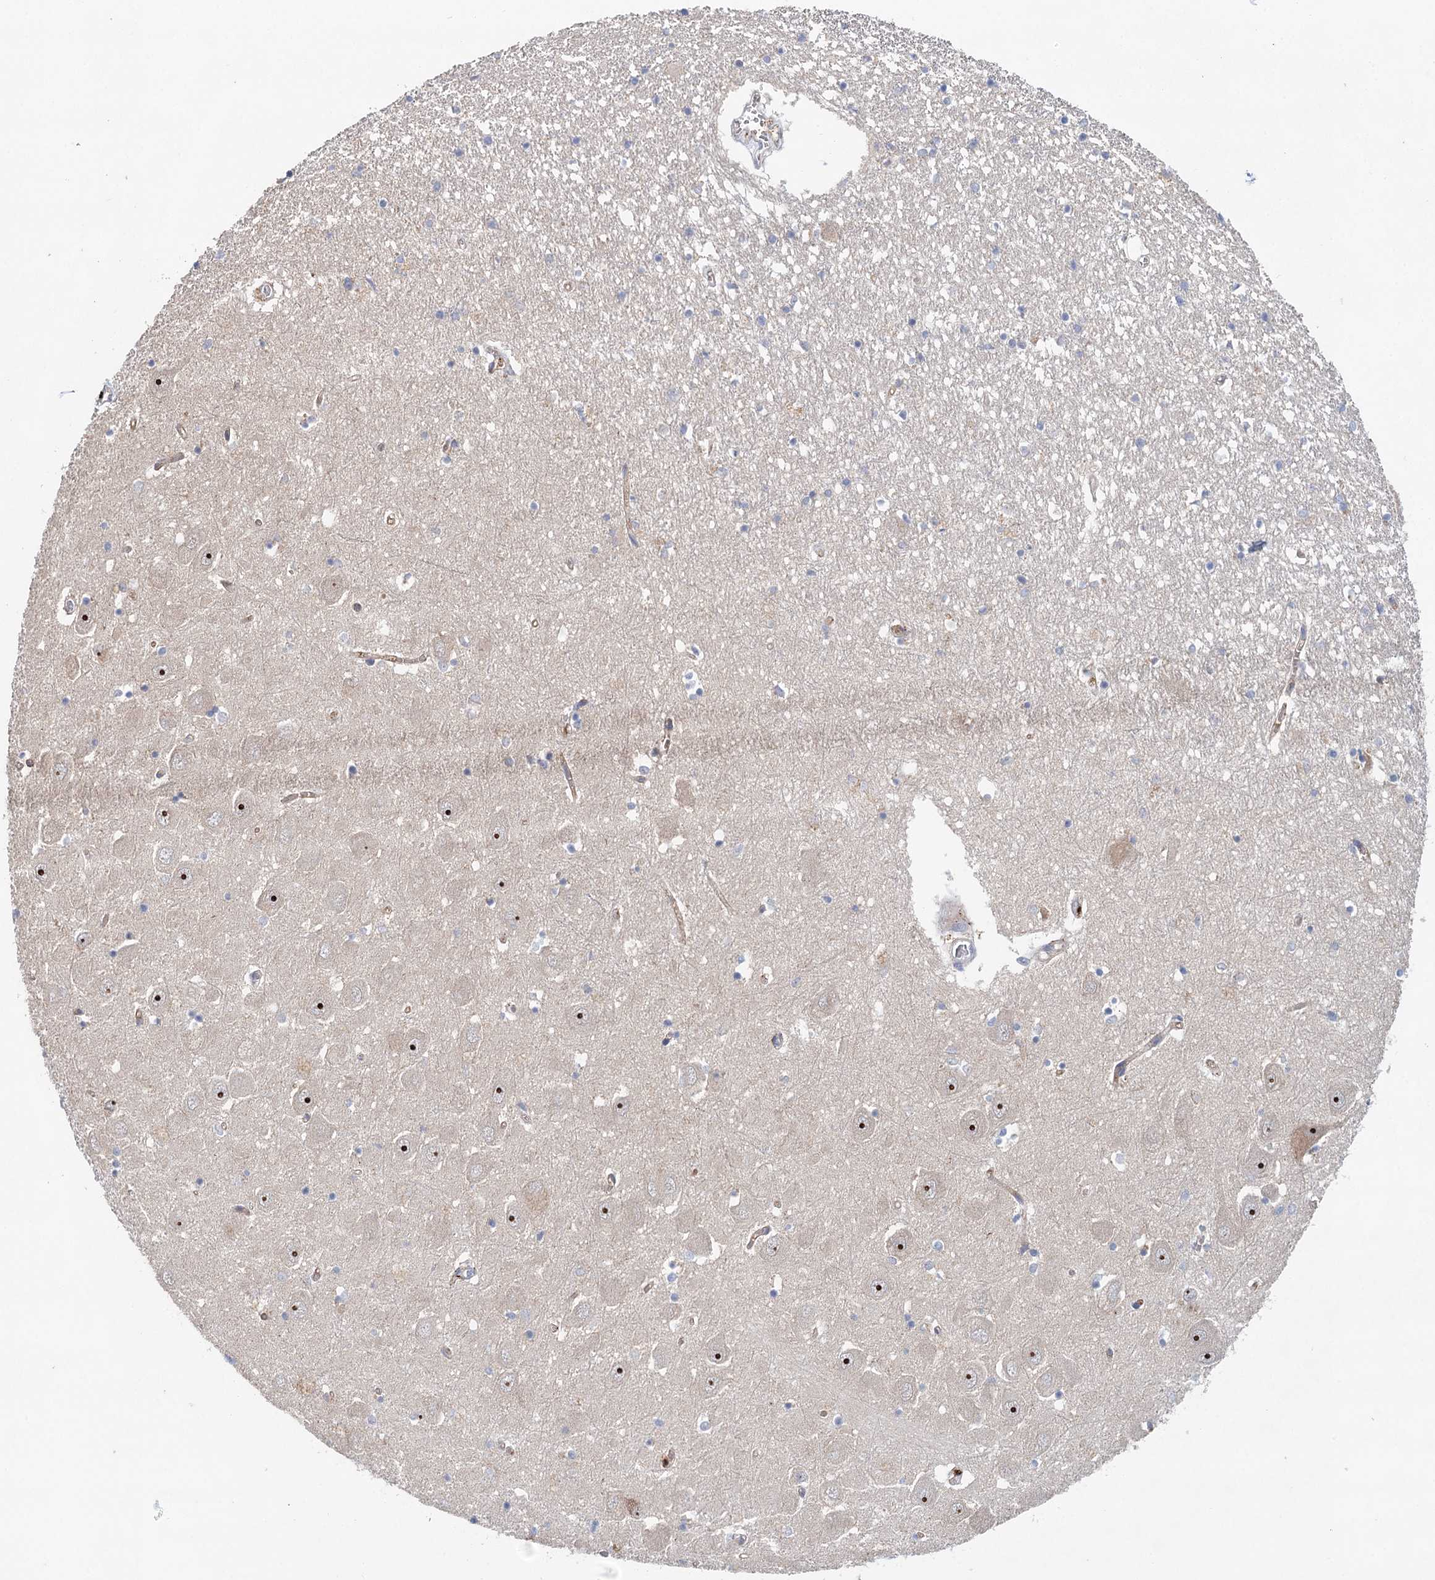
{"staining": {"intensity": "negative", "quantity": "none", "location": "none"}, "tissue": "hippocampus", "cell_type": "Glial cells", "image_type": "normal", "snomed": [{"axis": "morphology", "description": "Normal tissue, NOS"}, {"axis": "topography", "description": "Hippocampus"}], "caption": "Image shows no protein positivity in glial cells of benign hippocampus. The staining was performed using DAB to visualize the protein expression in brown, while the nuclei were stained in blue with hematoxylin (Magnification: 20x).", "gene": "SLC19A3", "patient": {"sex": "male", "age": 70}}